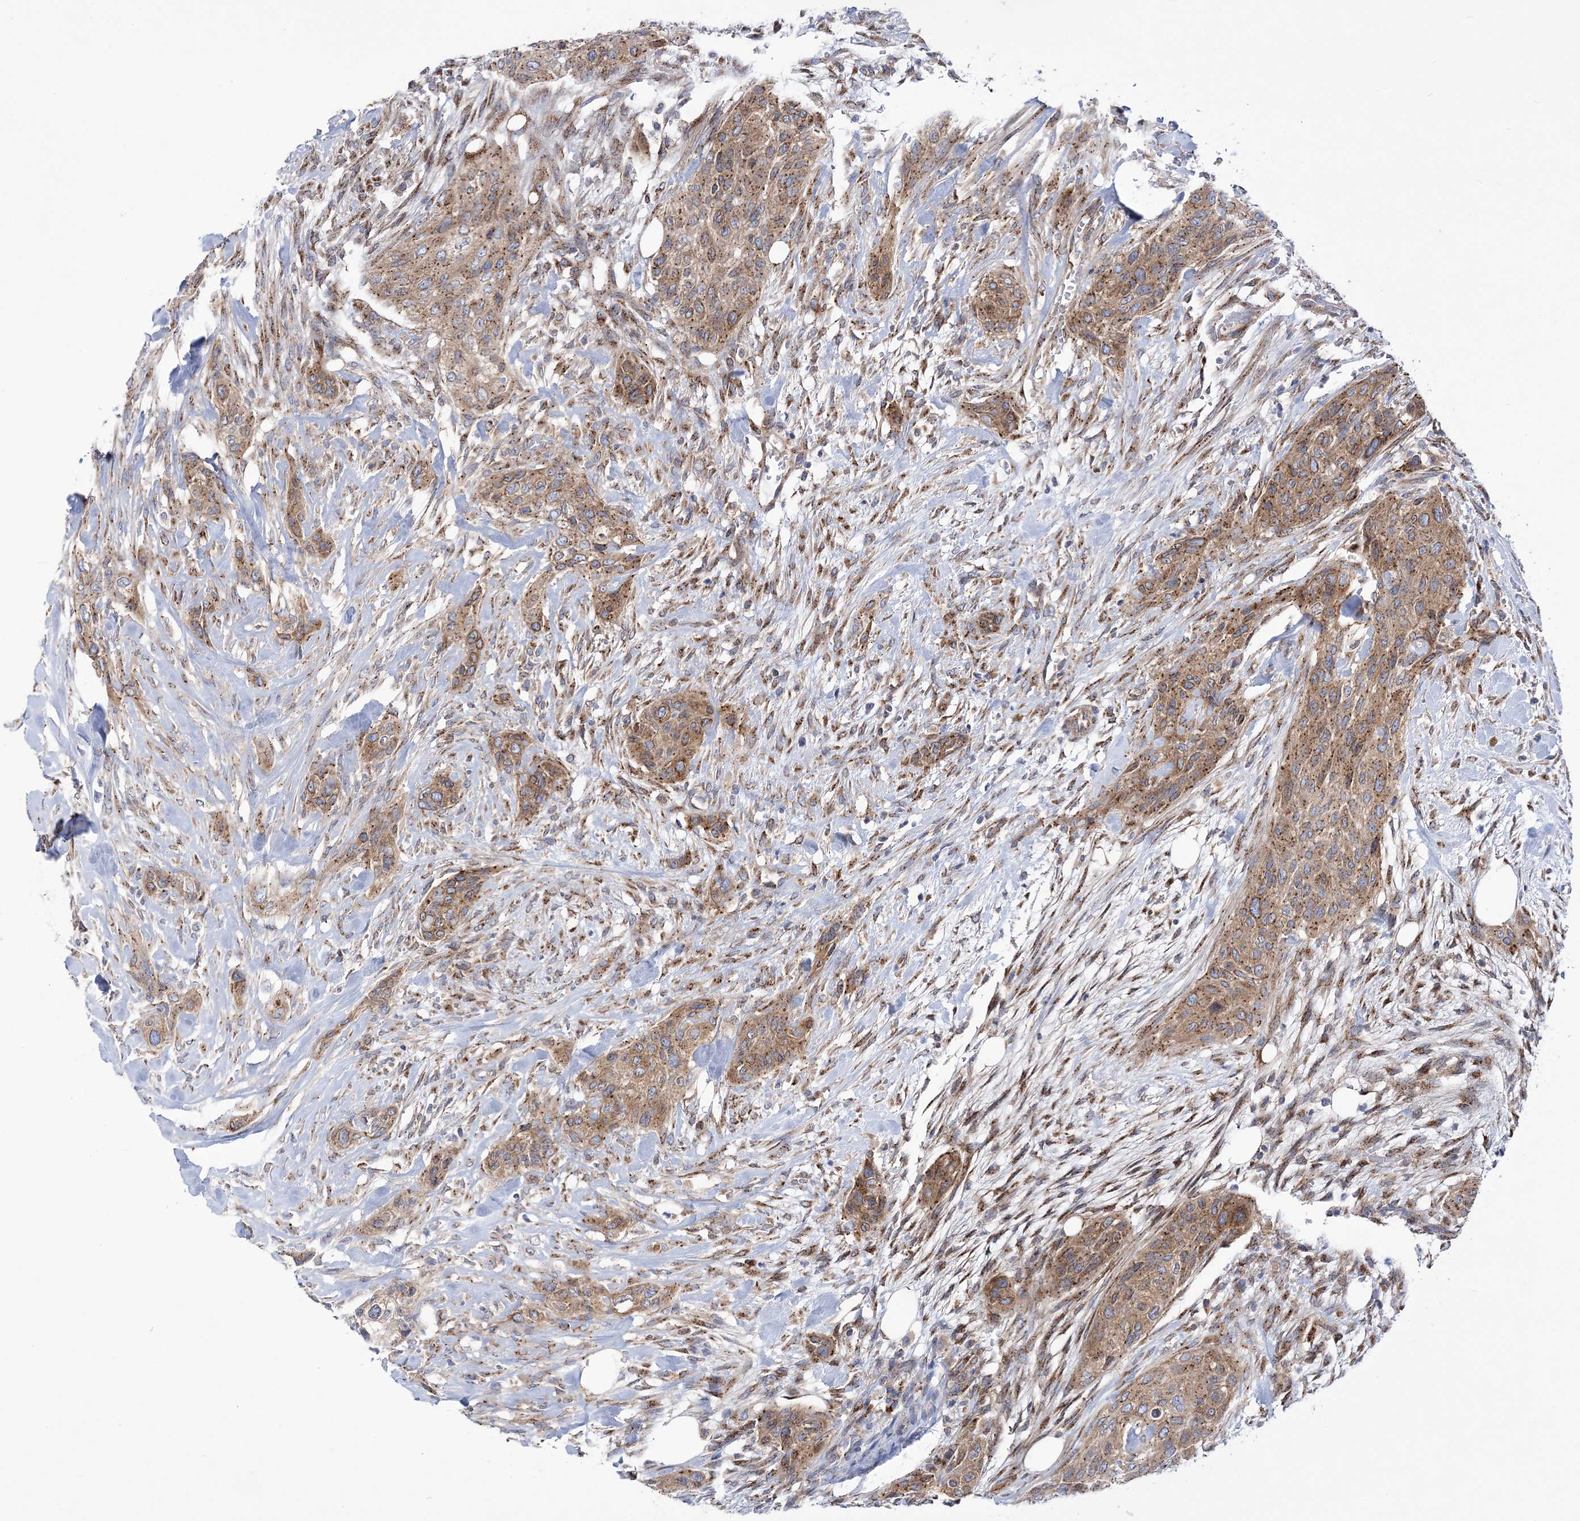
{"staining": {"intensity": "moderate", "quantity": ">75%", "location": "cytoplasmic/membranous"}, "tissue": "urothelial cancer", "cell_type": "Tumor cells", "image_type": "cancer", "snomed": [{"axis": "morphology", "description": "Urothelial carcinoma, High grade"}, {"axis": "topography", "description": "Urinary bladder"}], "caption": "This histopathology image exhibits IHC staining of human urothelial carcinoma (high-grade), with medium moderate cytoplasmic/membranous positivity in about >75% of tumor cells.", "gene": "COPB2", "patient": {"sex": "male", "age": 35}}